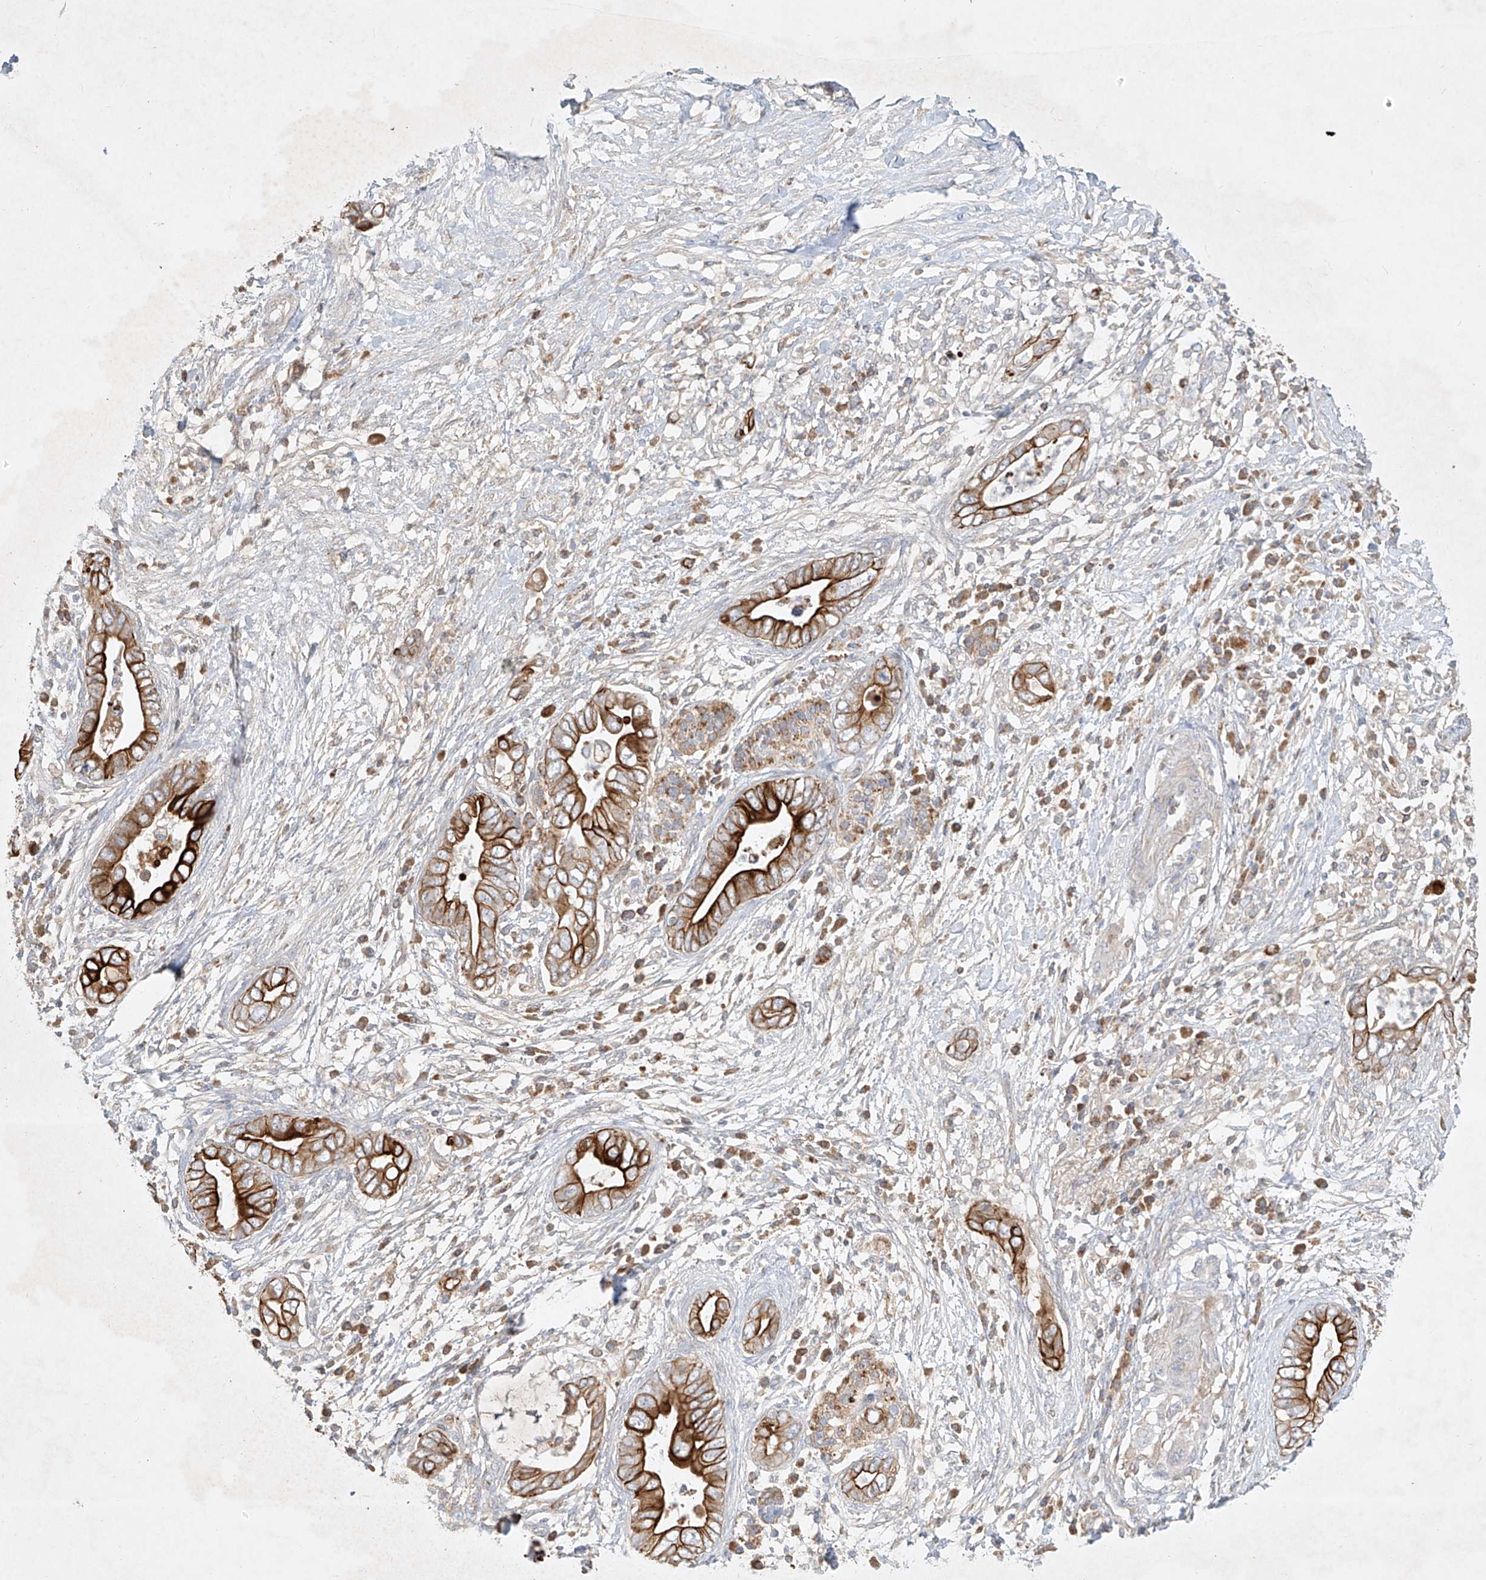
{"staining": {"intensity": "strong", "quantity": "25%-75%", "location": "cytoplasmic/membranous"}, "tissue": "pancreatic cancer", "cell_type": "Tumor cells", "image_type": "cancer", "snomed": [{"axis": "morphology", "description": "Adenocarcinoma, NOS"}, {"axis": "topography", "description": "Pancreas"}], "caption": "Protein staining exhibits strong cytoplasmic/membranous expression in approximately 25%-75% of tumor cells in adenocarcinoma (pancreatic).", "gene": "KPNA7", "patient": {"sex": "male", "age": 75}}